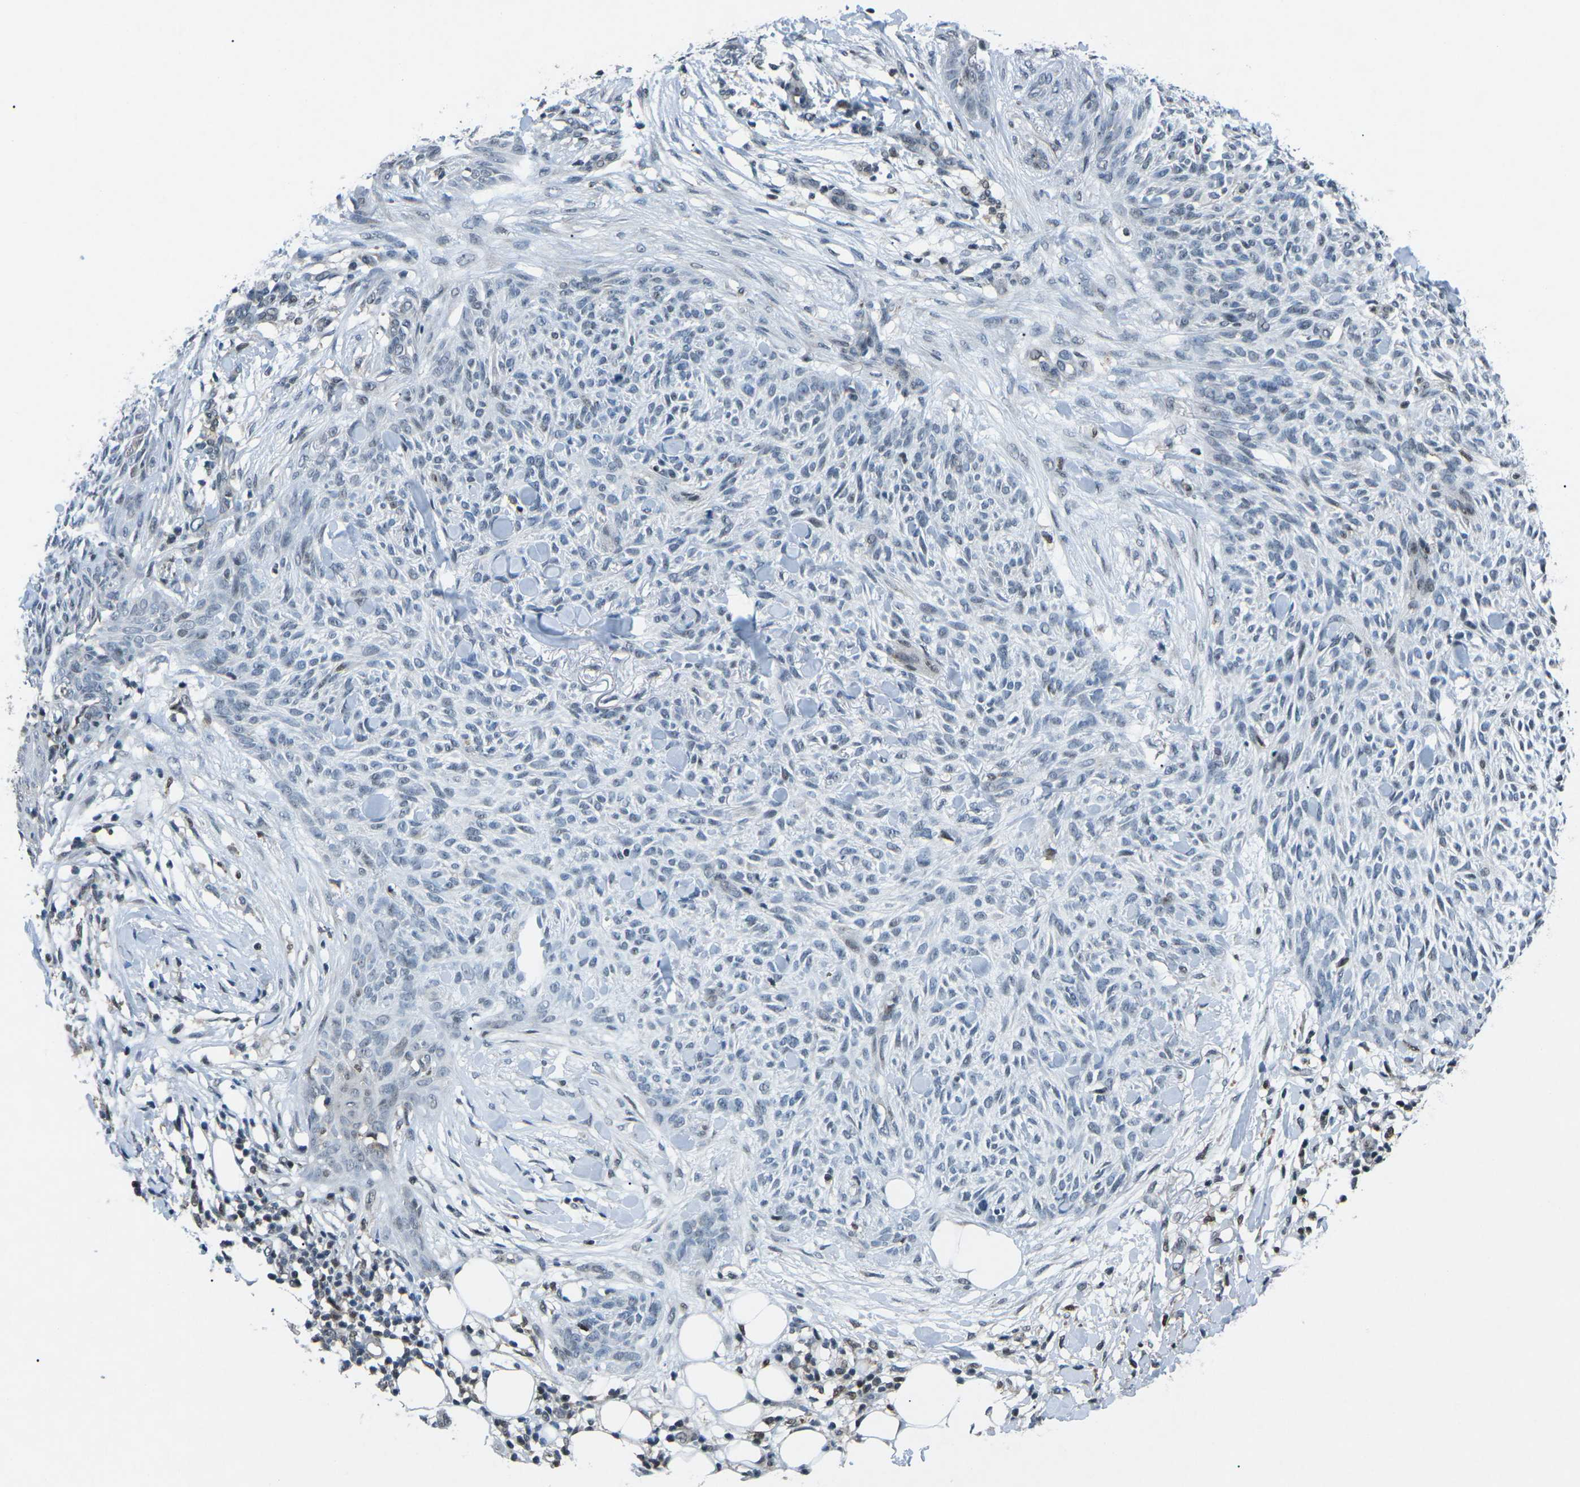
{"staining": {"intensity": "weak", "quantity": "<25%", "location": "nuclear"}, "tissue": "skin cancer", "cell_type": "Tumor cells", "image_type": "cancer", "snomed": [{"axis": "morphology", "description": "Basal cell carcinoma"}, {"axis": "topography", "description": "Skin"}], "caption": "DAB (3,3'-diaminobenzidine) immunohistochemical staining of skin basal cell carcinoma exhibits no significant positivity in tumor cells.", "gene": "MBNL1", "patient": {"sex": "female", "age": 84}}